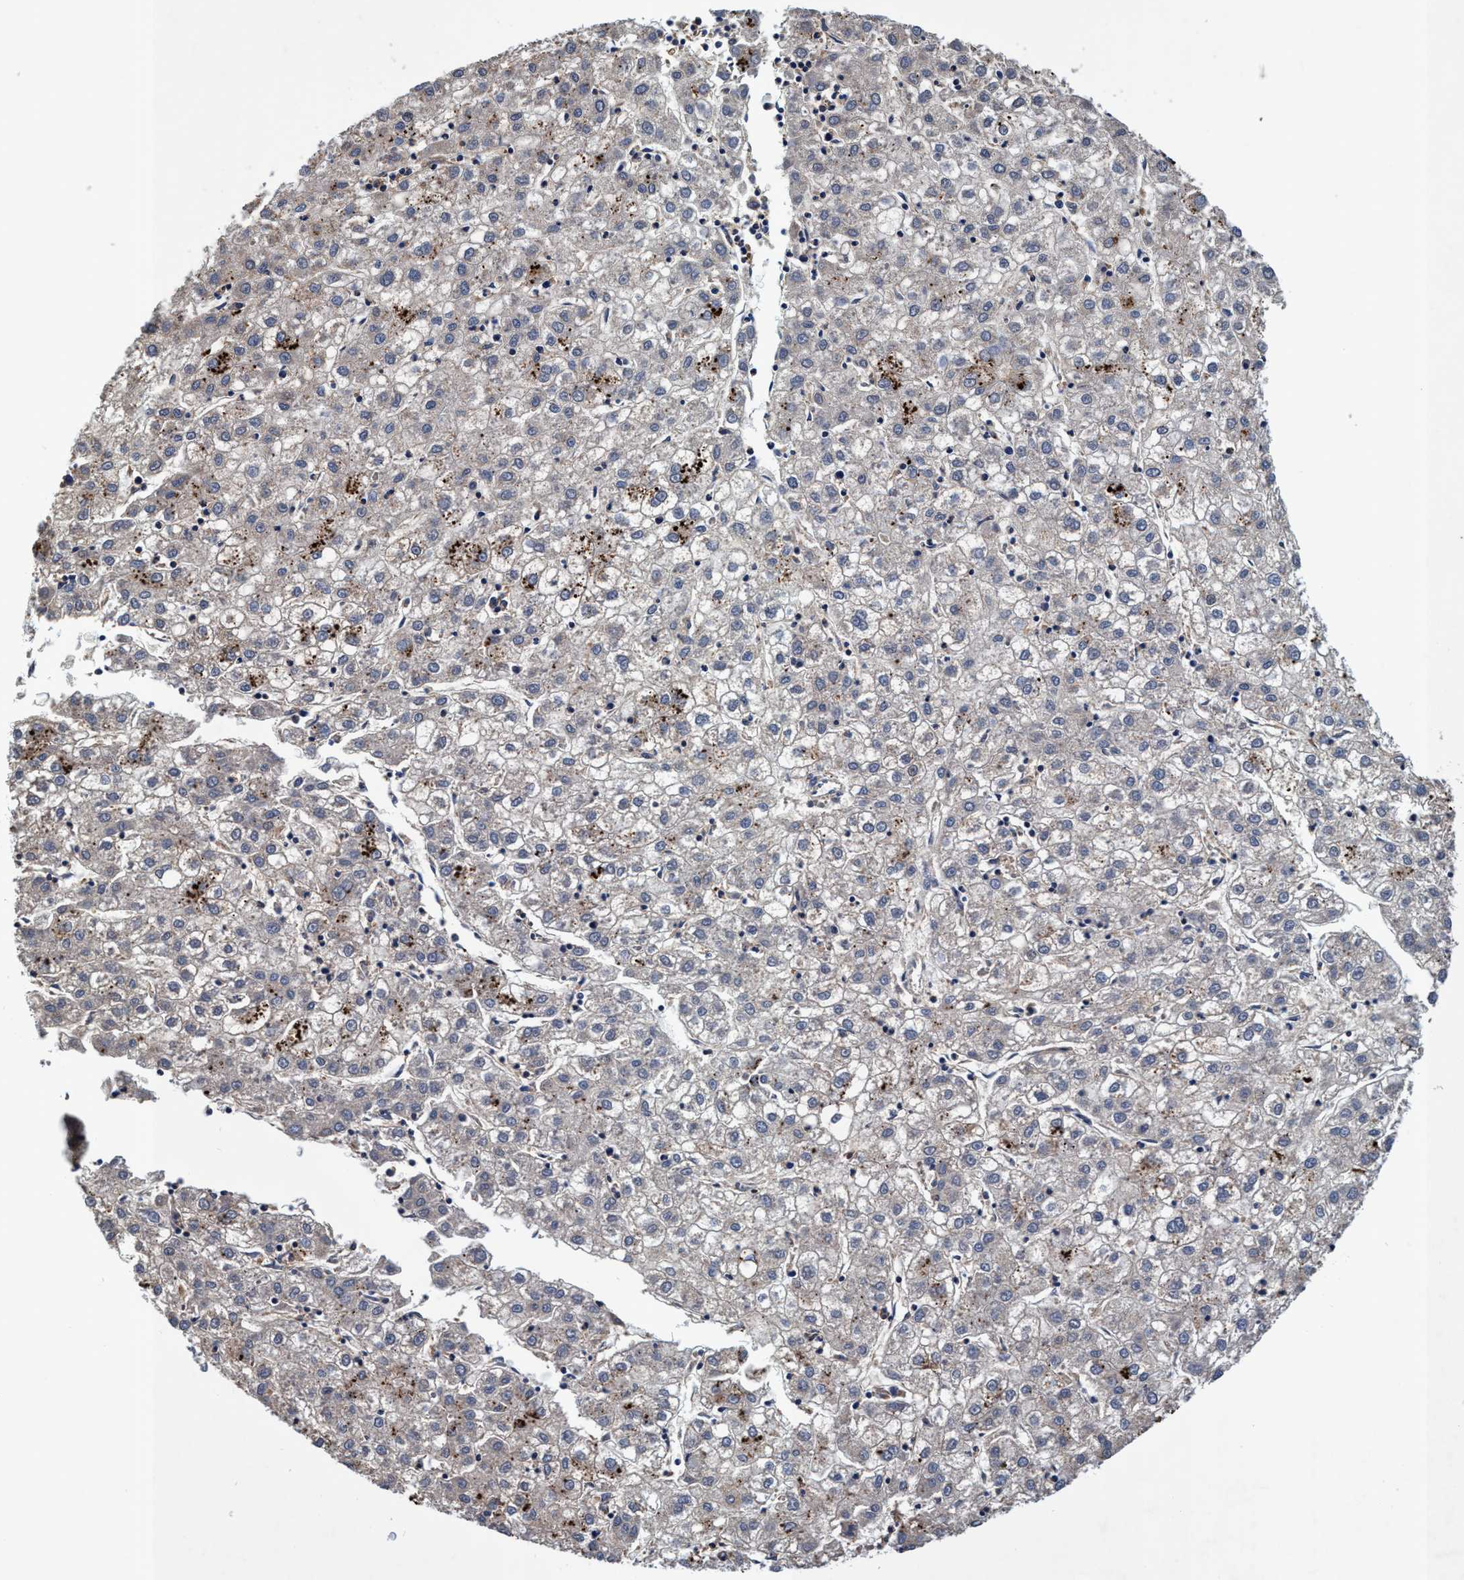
{"staining": {"intensity": "moderate", "quantity": "<25%", "location": "cytoplasmic/membranous"}, "tissue": "liver cancer", "cell_type": "Tumor cells", "image_type": "cancer", "snomed": [{"axis": "morphology", "description": "Carcinoma, Hepatocellular, NOS"}, {"axis": "topography", "description": "Liver"}], "caption": "This image exhibits immunohistochemistry (IHC) staining of liver cancer, with low moderate cytoplasmic/membranous staining in approximately <25% of tumor cells.", "gene": "RNF208", "patient": {"sex": "male", "age": 72}}